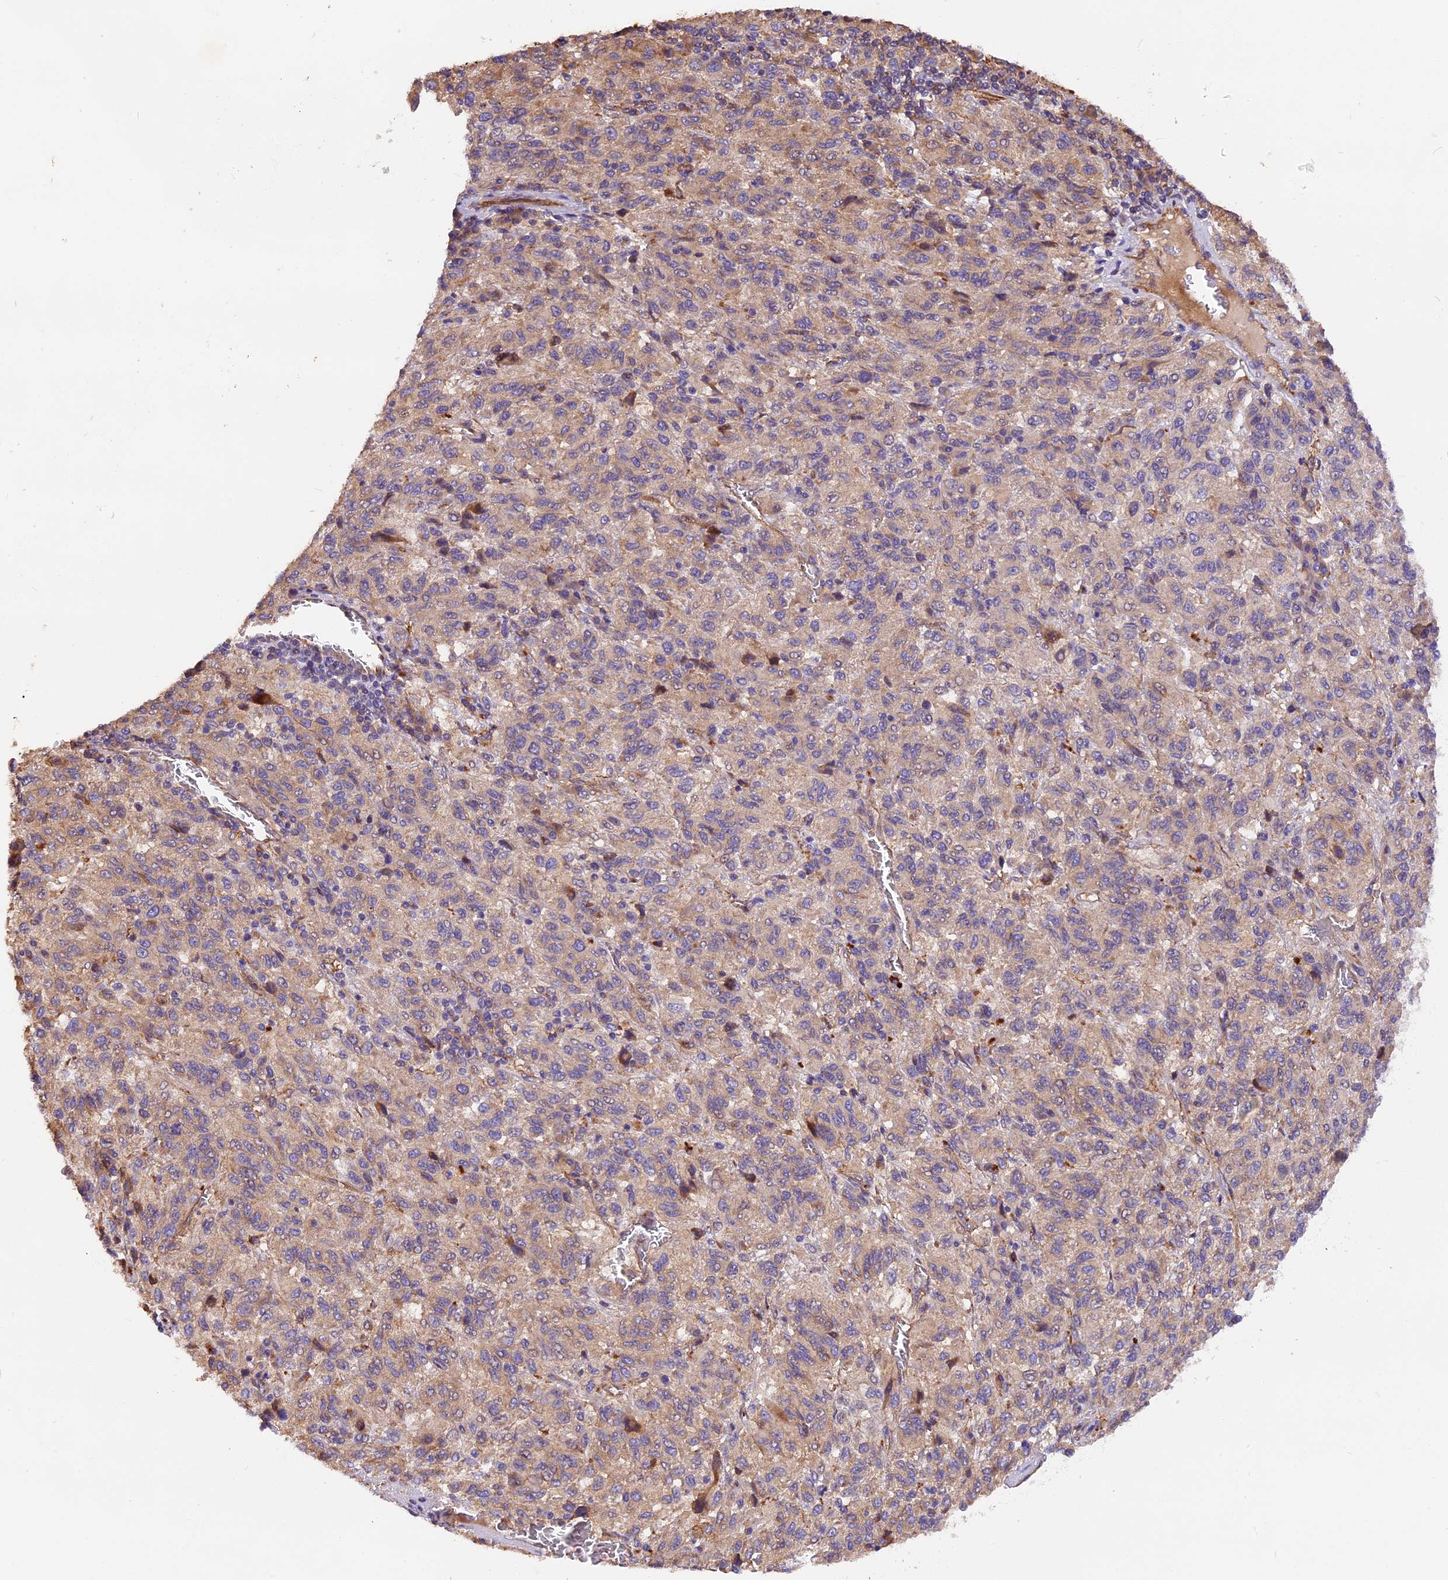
{"staining": {"intensity": "weak", "quantity": "25%-75%", "location": "cytoplasmic/membranous"}, "tissue": "melanoma", "cell_type": "Tumor cells", "image_type": "cancer", "snomed": [{"axis": "morphology", "description": "Malignant melanoma, Metastatic site"}, {"axis": "topography", "description": "Lung"}], "caption": "DAB (3,3'-diaminobenzidine) immunohistochemical staining of human malignant melanoma (metastatic site) shows weak cytoplasmic/membranous protein expression in approximately 25%-75% of tumor cells. The protein of interest is shown in brown color, while the nuclei are stained blue.", "gene": "ERMARD", "patient": {"sex": "male", "age": 64}}